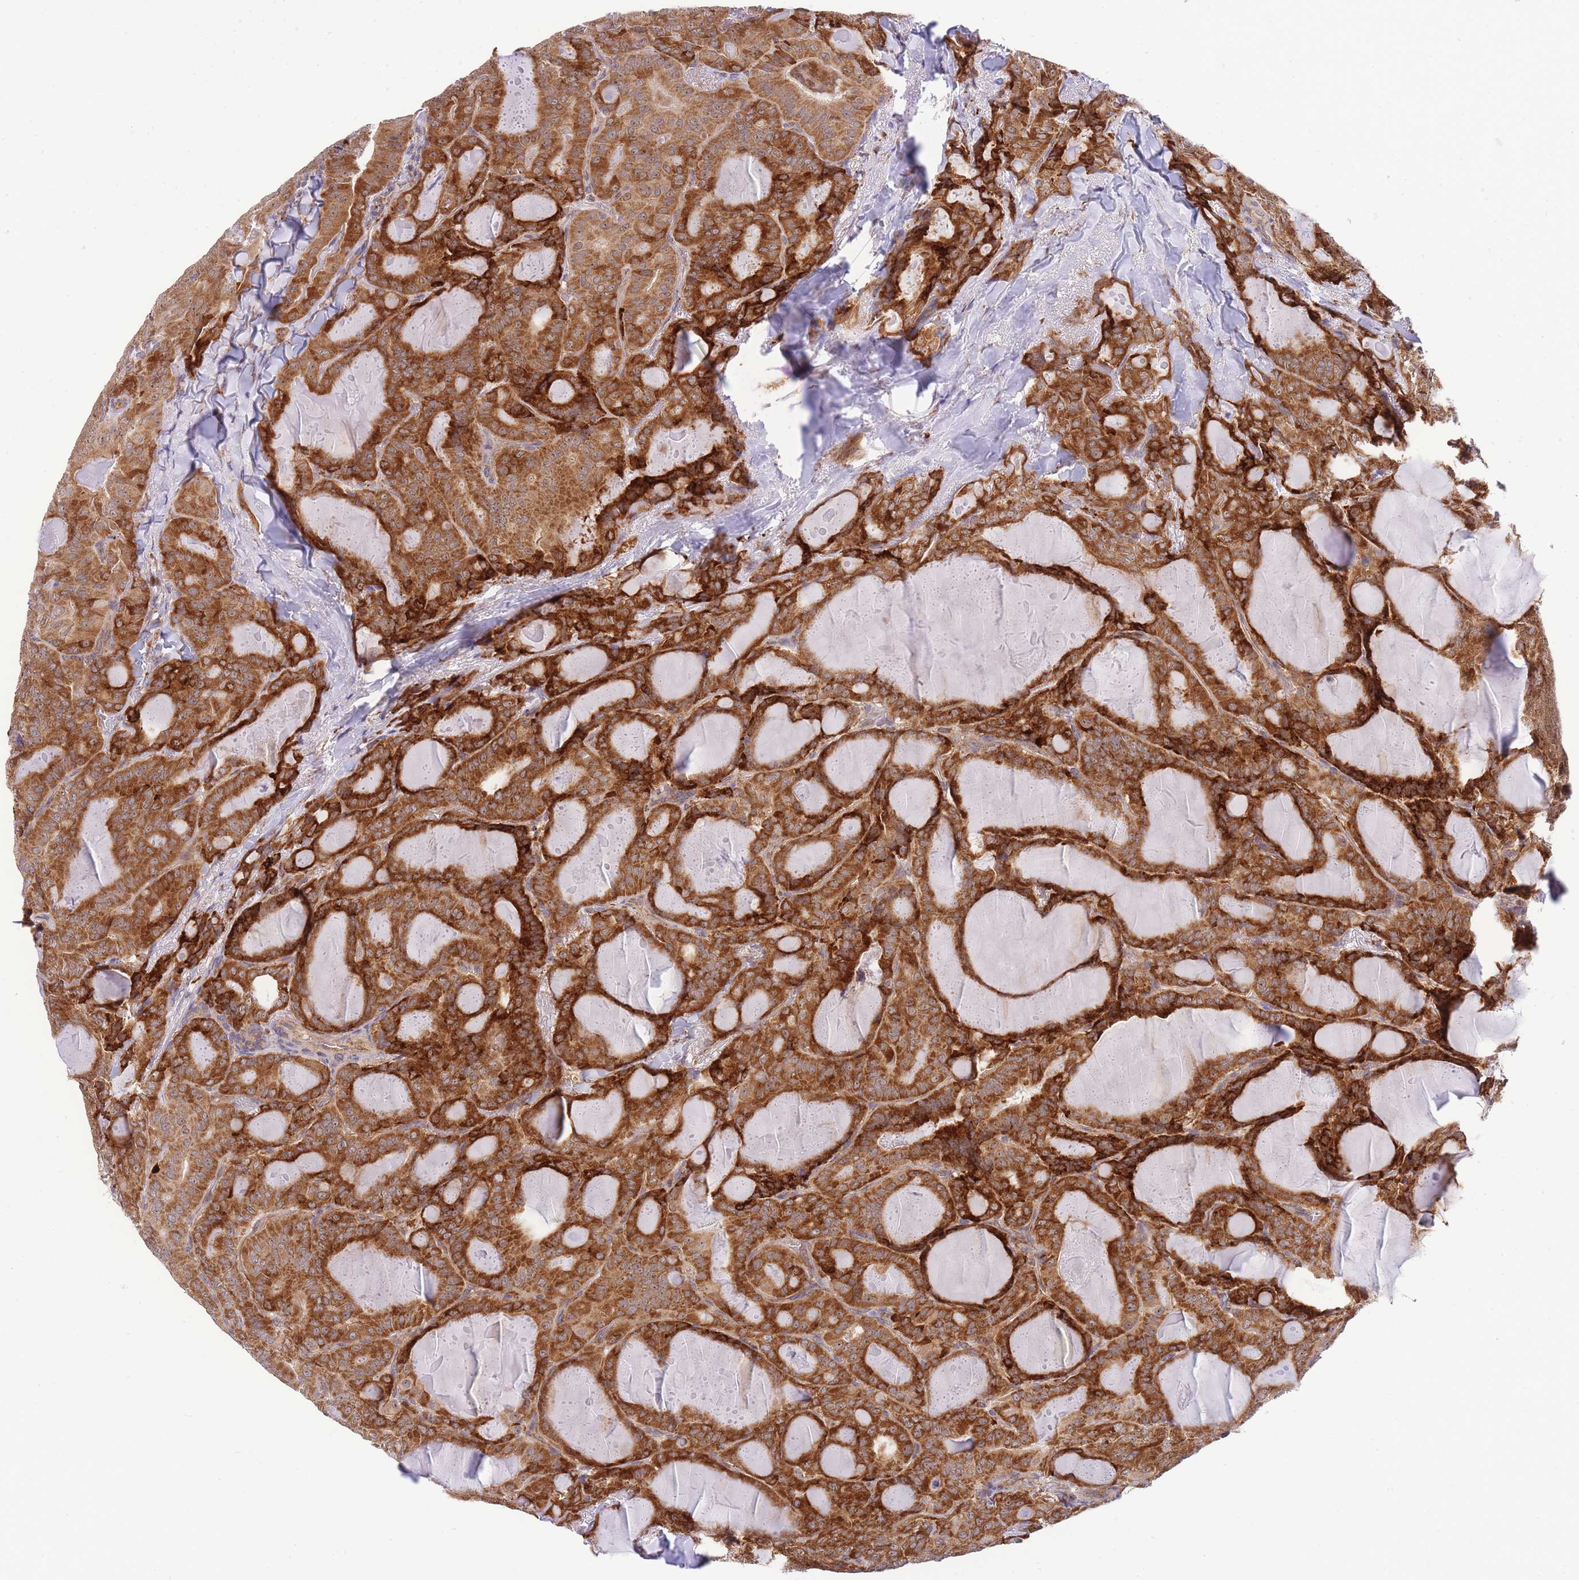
{"staining": {"intensity": "strong", "quantity": ">75%", "location": "cytoplasmic/membranous"}, "tissue": "thyroid cancer", "cell_type": "Tumor cells", "image_type": "cancer", "snomed": [{"axis": "morphology", "description": "Papillary adenocarcinoma, NOS"}, {"axis": "topography", "description": "Thyroid gland"}], "caption": "Approximately >75% of tumor cells in thyroid cancer display strong cytoplasmic/membranous protein positivity as visualized by brown immunohistochemical staining.", "gene": "EXOSC8", "patient": {"sex": "female", "age": 68}}